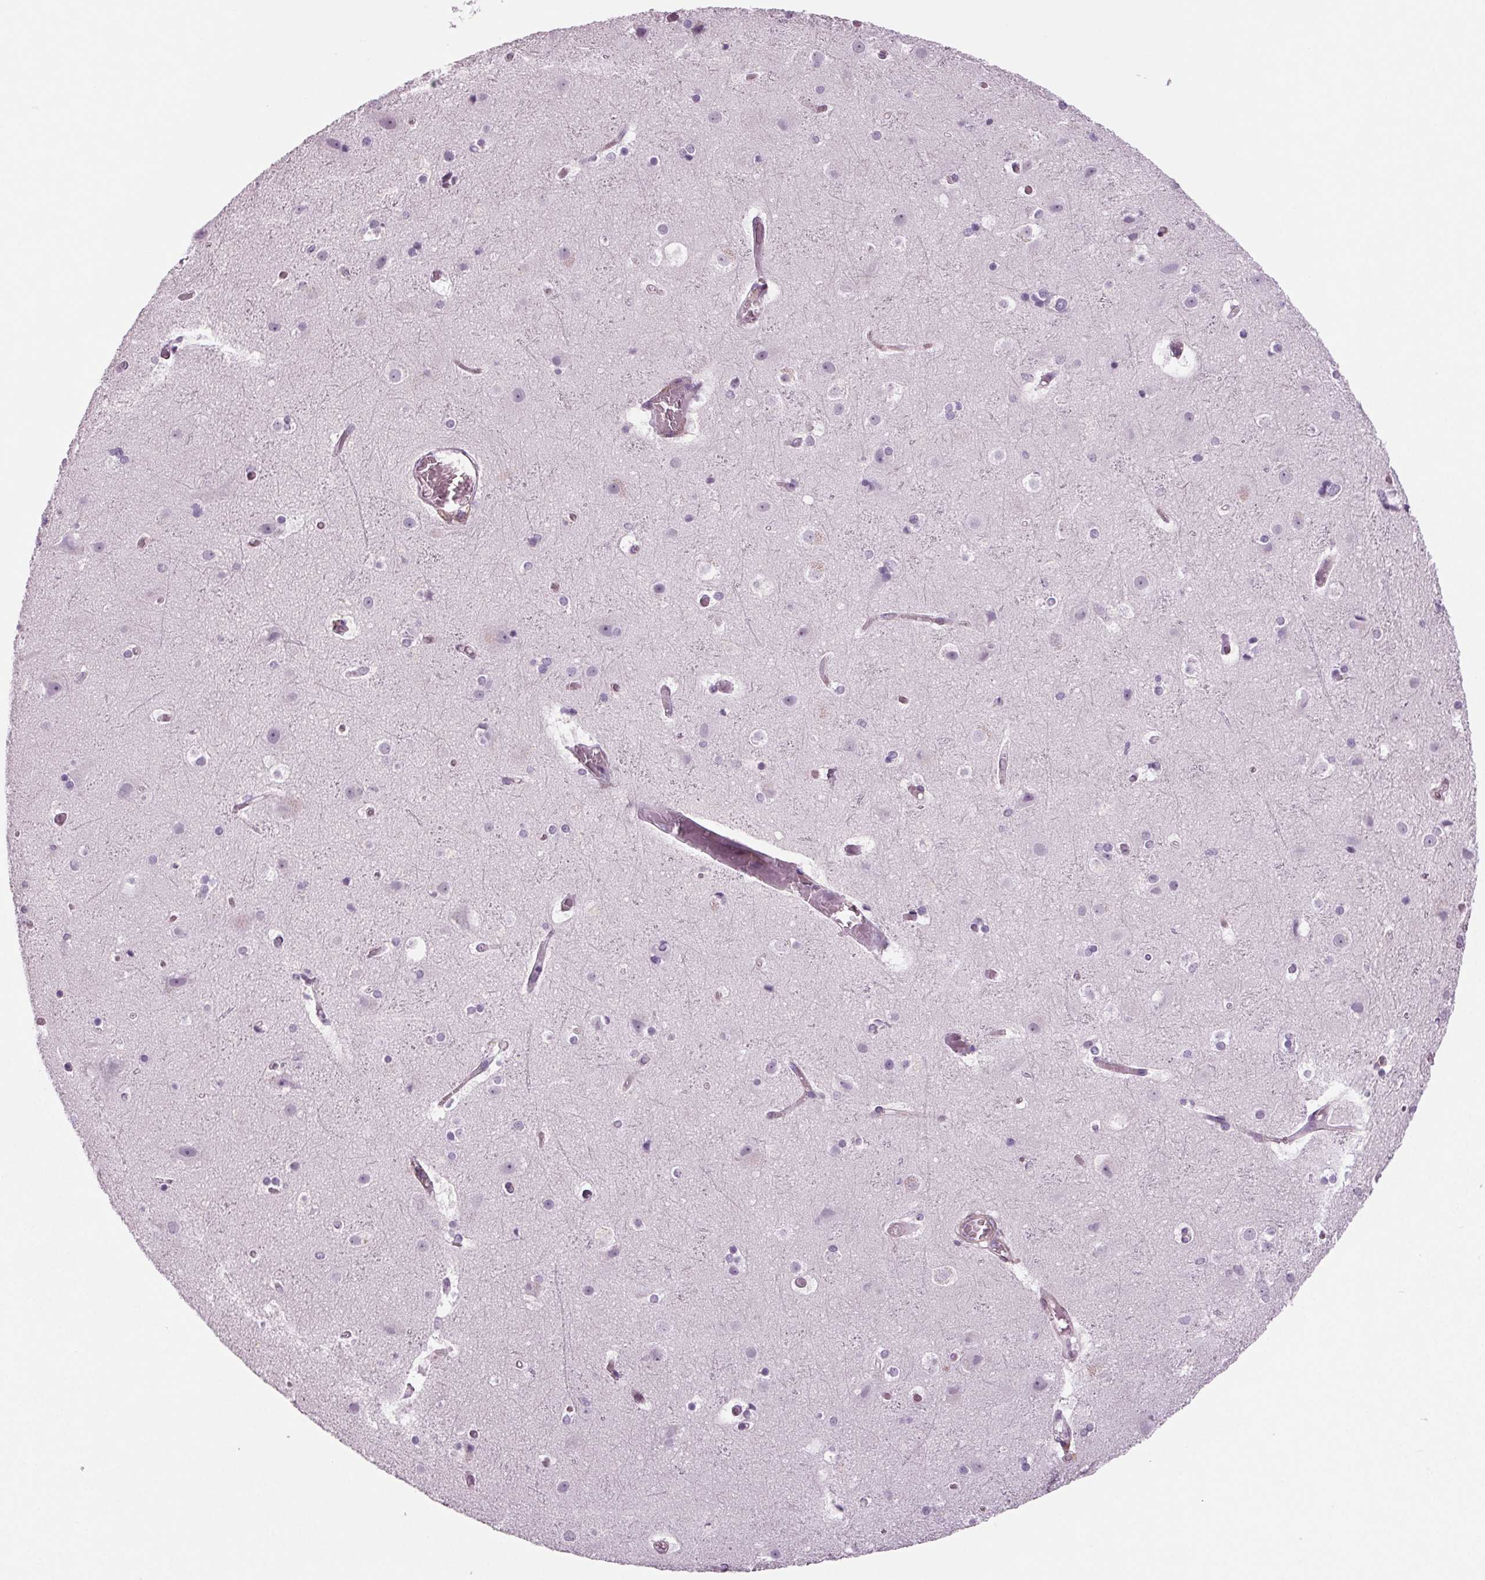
{"staining": {"intensity": "negative", "quantity": "none", "location": "none"}, "tissue": "cerebral cortex", "cell_type": "Endothelial cells", "image_type": "normal", "snomed": [{"axis": "morphology", "description": "Normal tissue, NOS"}, {"axis": "topography", "description": "Cerebral cortex"}], "caption": "The photomicrograph demonstrates no staining of endothelial cells in benign cerebral cortex.", "gene": "BHLHE22", "patient": {"sex": "female", "age": 52}}